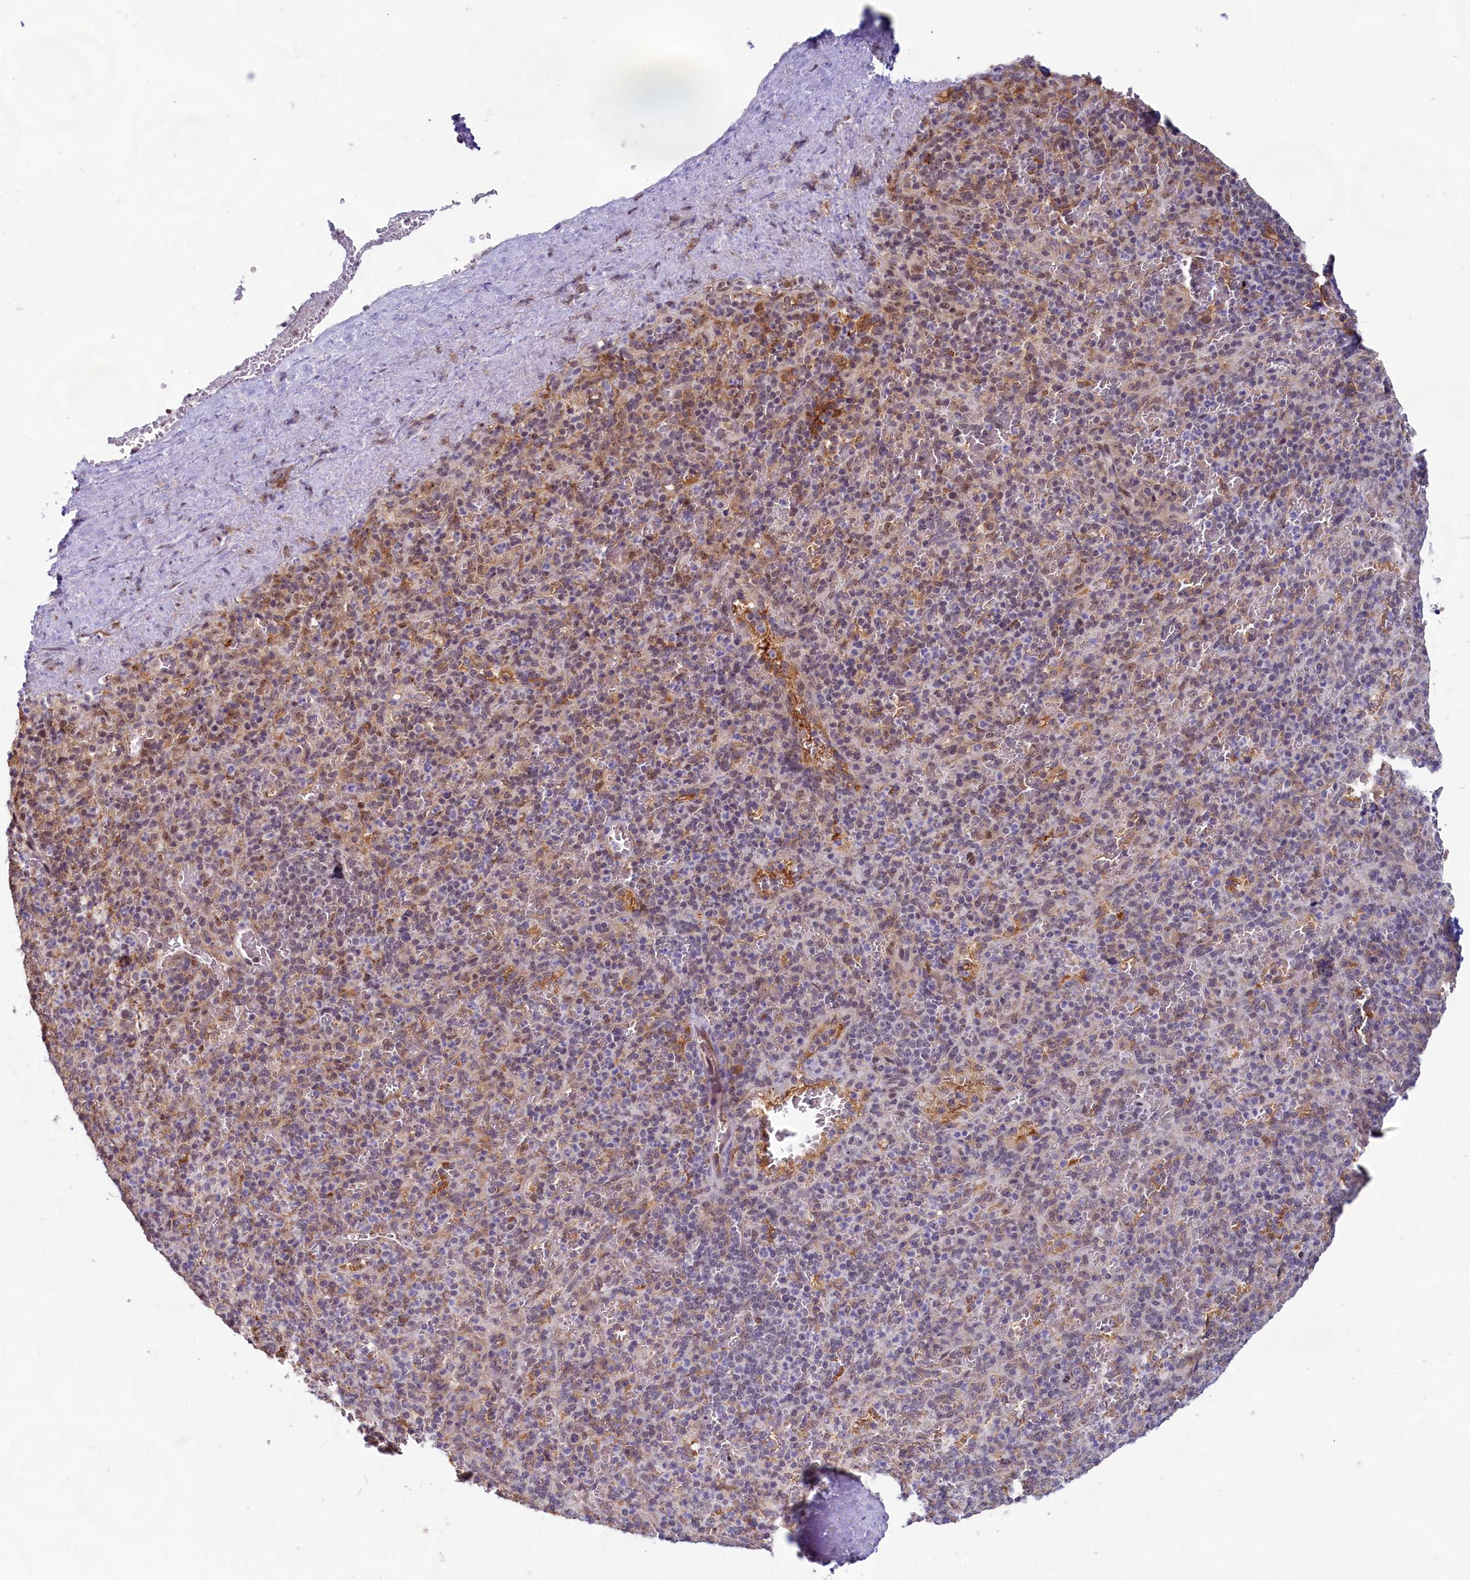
{"staining": {"intensity": "moderate", "quantity": "<25%", "location": "nuclear"}, "tissue": "spleen", "cell_type": "Cells in red pulp", "image_type": "normal", "snomed": [{"axis": "morphology", "description": "Normal tissue, NOS"}, {"axis": "topography", "description": "Spleen"}], "caption": "Immunohistochemistry (IHC) photomicrograph of normal spleen: human spleen stained using IHC displays low levels of moderate protein expression localized specifically in the nuclear of cells in red pulp, appearing as a nuclear brown color.", "gene": "C1D", "patient": {"sex": "male", "age": 82}}